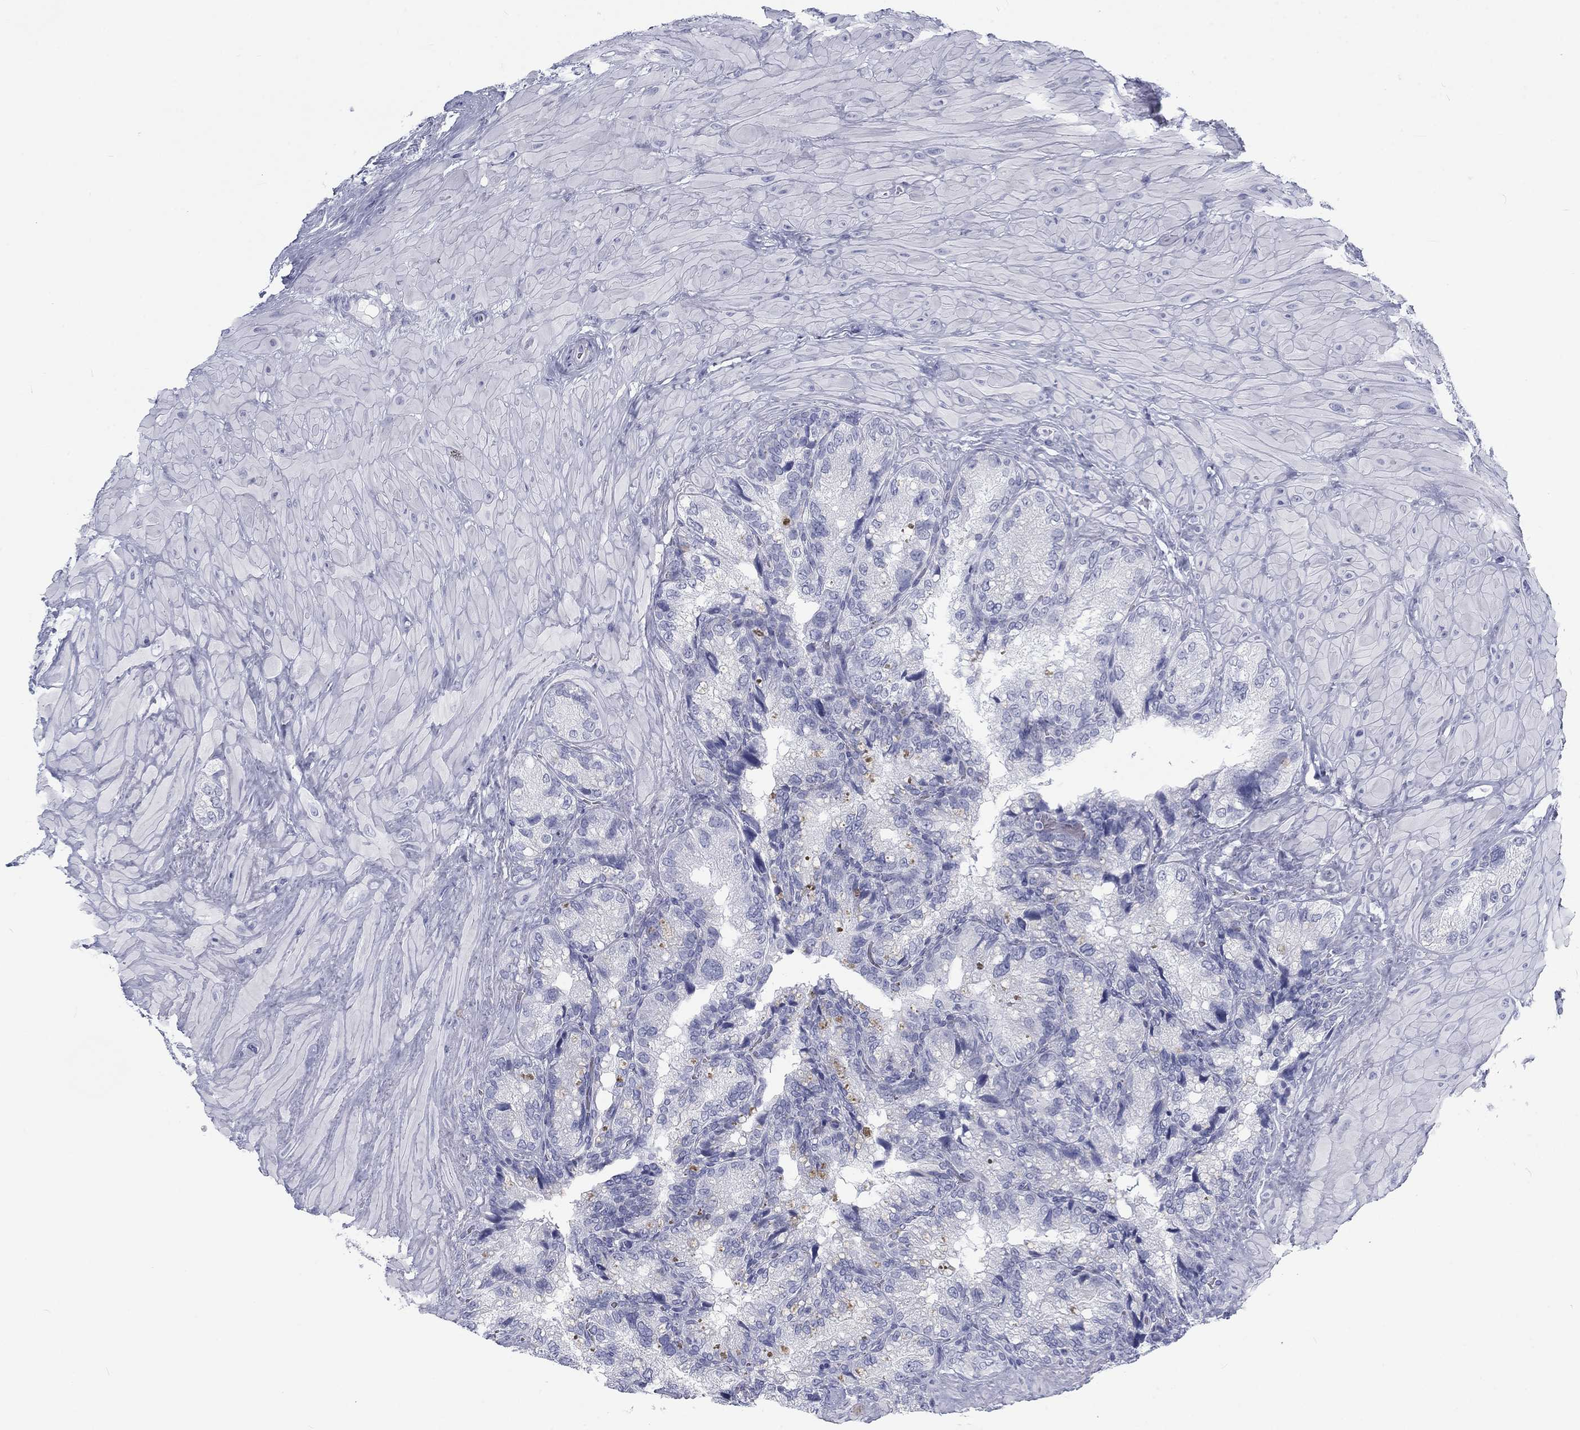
{"staining": {"intensity": "negative", "quantity": "none", "location": "none"}, "tissue": "prostate cancer", "cell_type": "Tumor cells", "image_type": "cancer", "snomed": [{"axis": "morphology", "description": "Adenocarcinoma, NOS"}, {"axis": "topography", "description": "Prostate and seminal vesicle, NOS"}], "caption": "Tumor cells are negative for brown protein staining in adenocarcinoma (prostate). (DAB immunohistochemistry, high magnification).", "gene": "CALB1", "patient": {"sex": "male", "age": 62}}